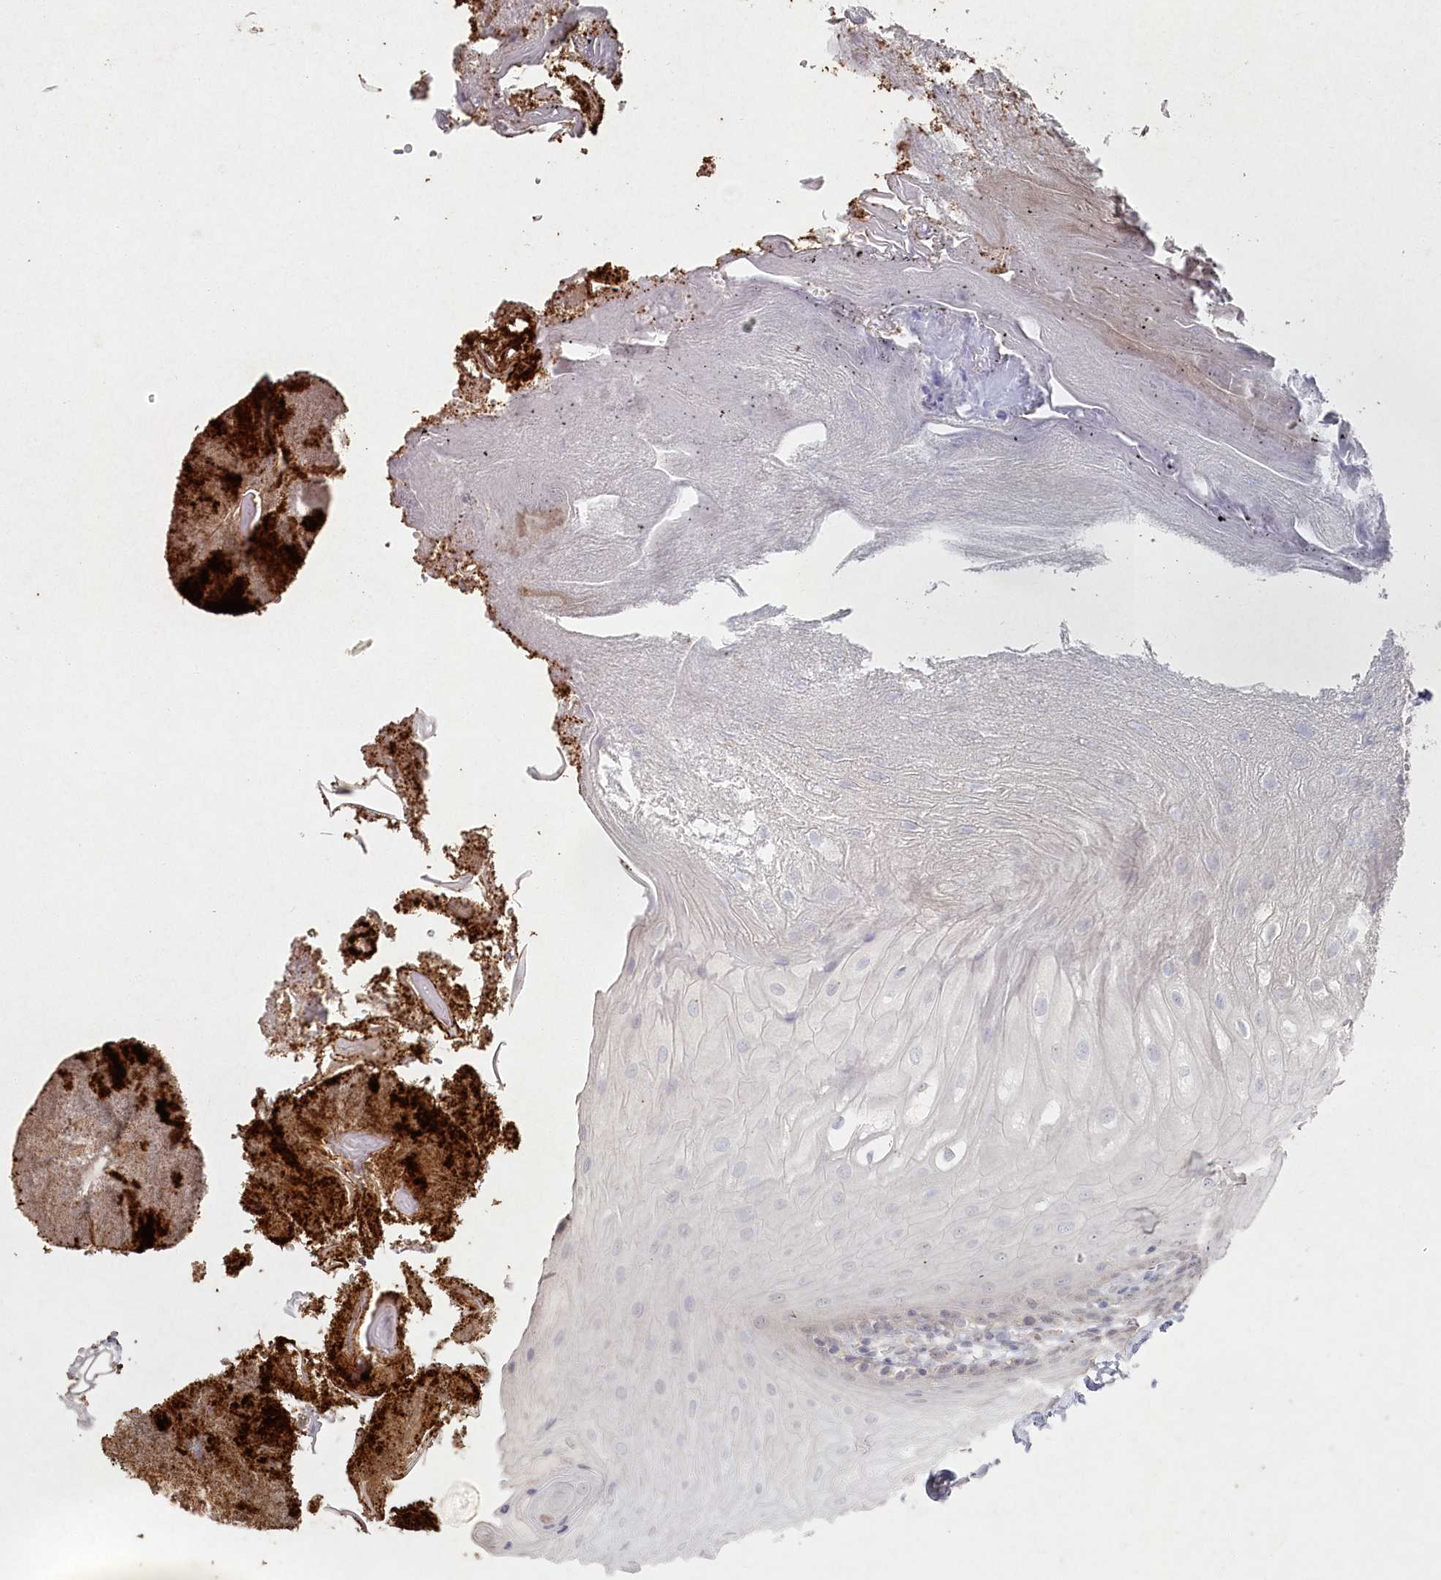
{"staining": {"intensity": "negative", "quantity": "none", "location": "none"}, "tissue": "oral mucosa", "cell_type": "Squamous epithelial cells", "image_type": "normal", "snomed": [{"axis": "morphology", "description": "Normal tissue, NOS"}, {"axis": "morphology", "description": "Squamous cell carcinoma, NOS"}, {"axis": "topography", "description": "Skeletal muscle"}, {"axis": "topography", "description": "Oral tissue"}, {"axis": "topography", "description": "Salivary gland"}, {"axis": "topography", "description": "Head-Neck"}], "caption": "Immunohistochemistry image of unremarkable oral mucosa: human oral mucosa stained with DAB displays no significant protein positivity in squamous epithelial cells. (Stains: DAB (3,3'-diaminobenzidine) immunohistochemistry (IHC) with hematoxylin counter stain, Microscopy: brightfield microscopy at high magnification).", "gene": "TGFBRAP1", "patient": {"sex": "male", "age": 54}}